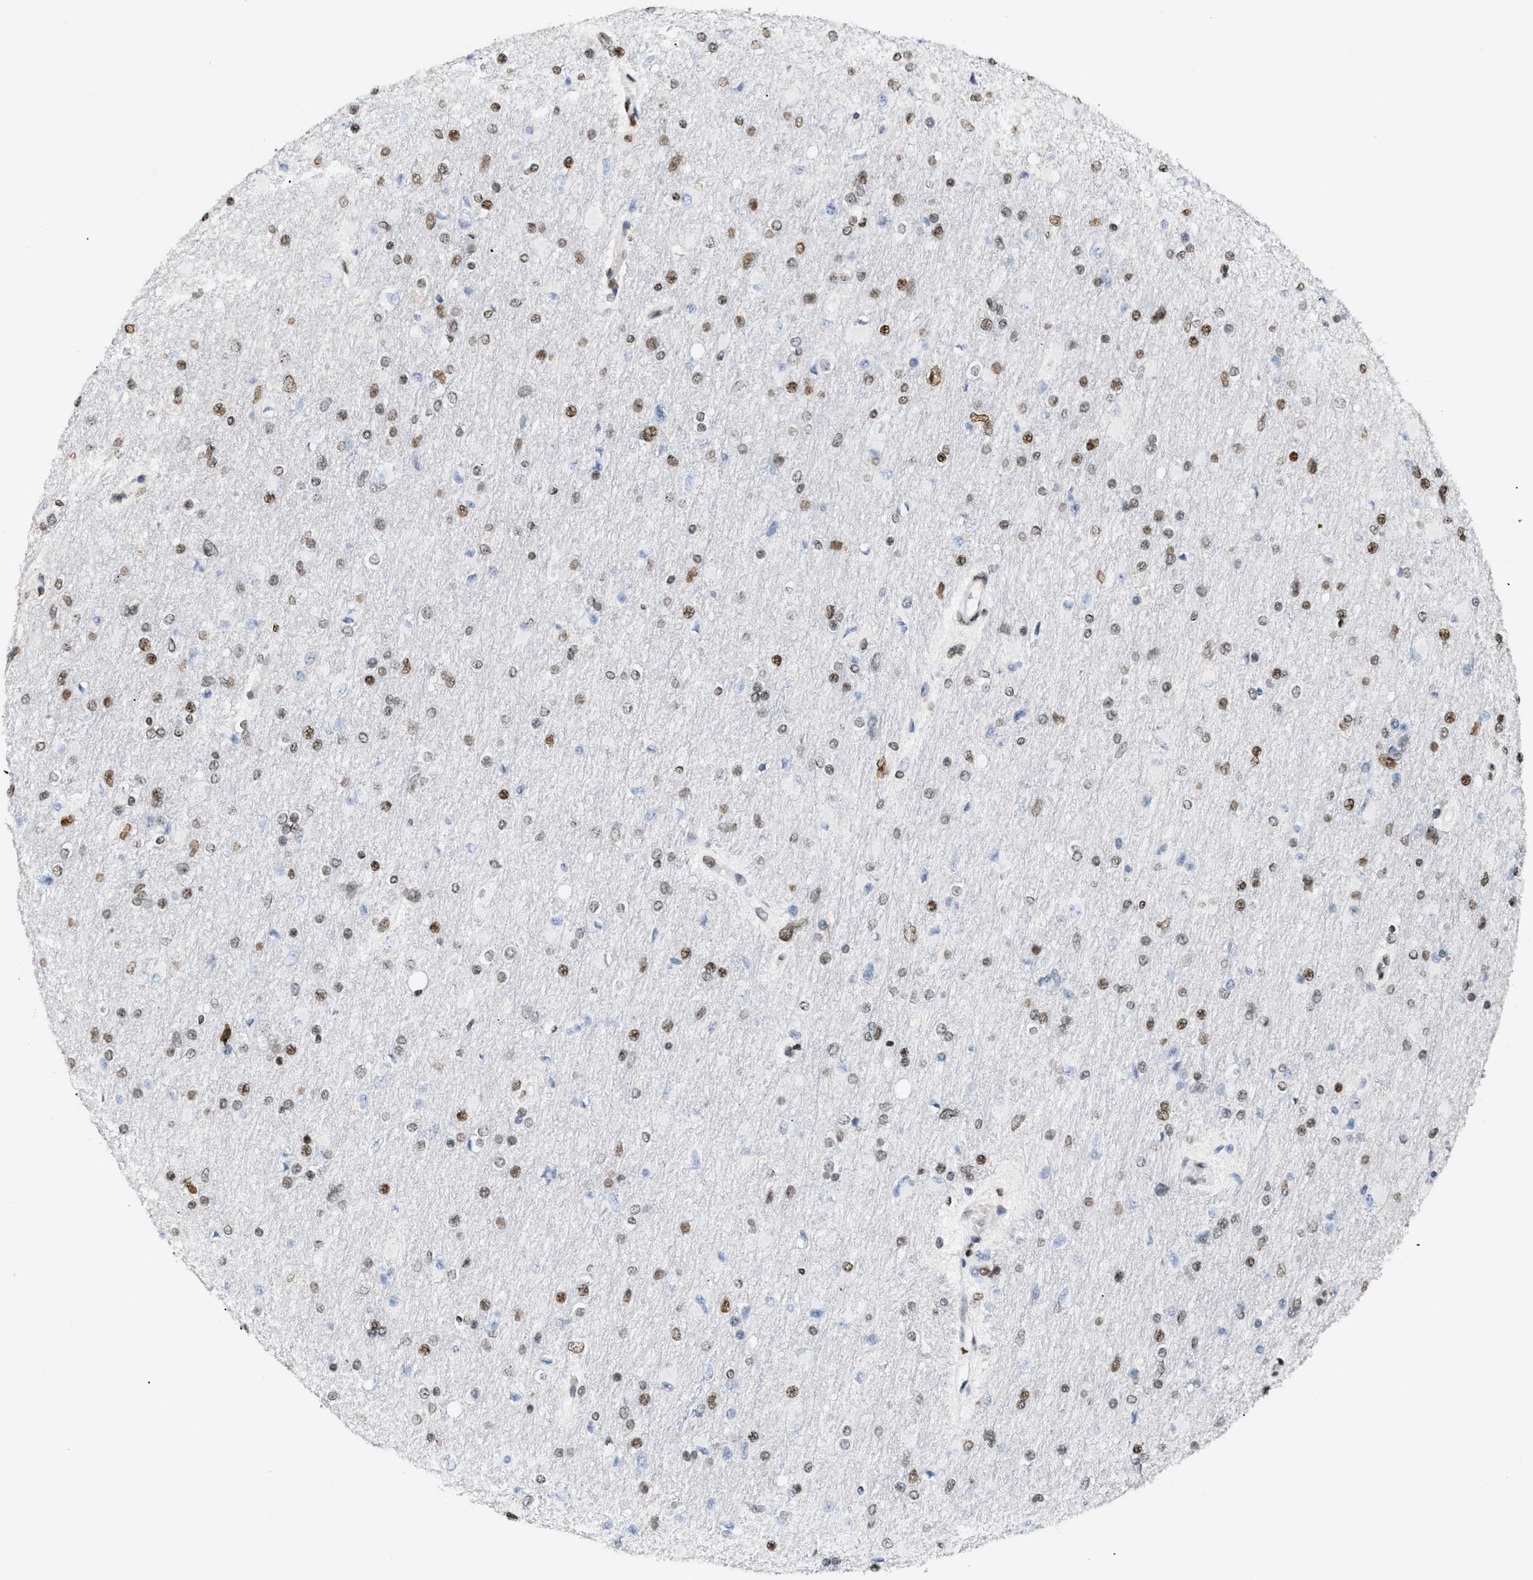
{"staining": {"intensity": "moderate", "quantity": "25%-75%", "location": "nuclear"}, "tissue": "glioma", "cell_type": "Tumor cells", "image_type": "cancer", "snomed": [{"axis": "morphology", "description": "Glioma, malignant, High grade"}, {"axis": "topography", "description": "Cerebral cortex"}], "caption": "IHC photomicrograph of neoplastic tissue: malignant glioma (high-grade) stained using immunohistochemistry displays medium levels of moderate protein expression localized specifically in the nuclear of tumor cells, appearing as a nuclear brown color.", "gene": "HMGN2", "patient": {"sex": "female", "age": 36}}